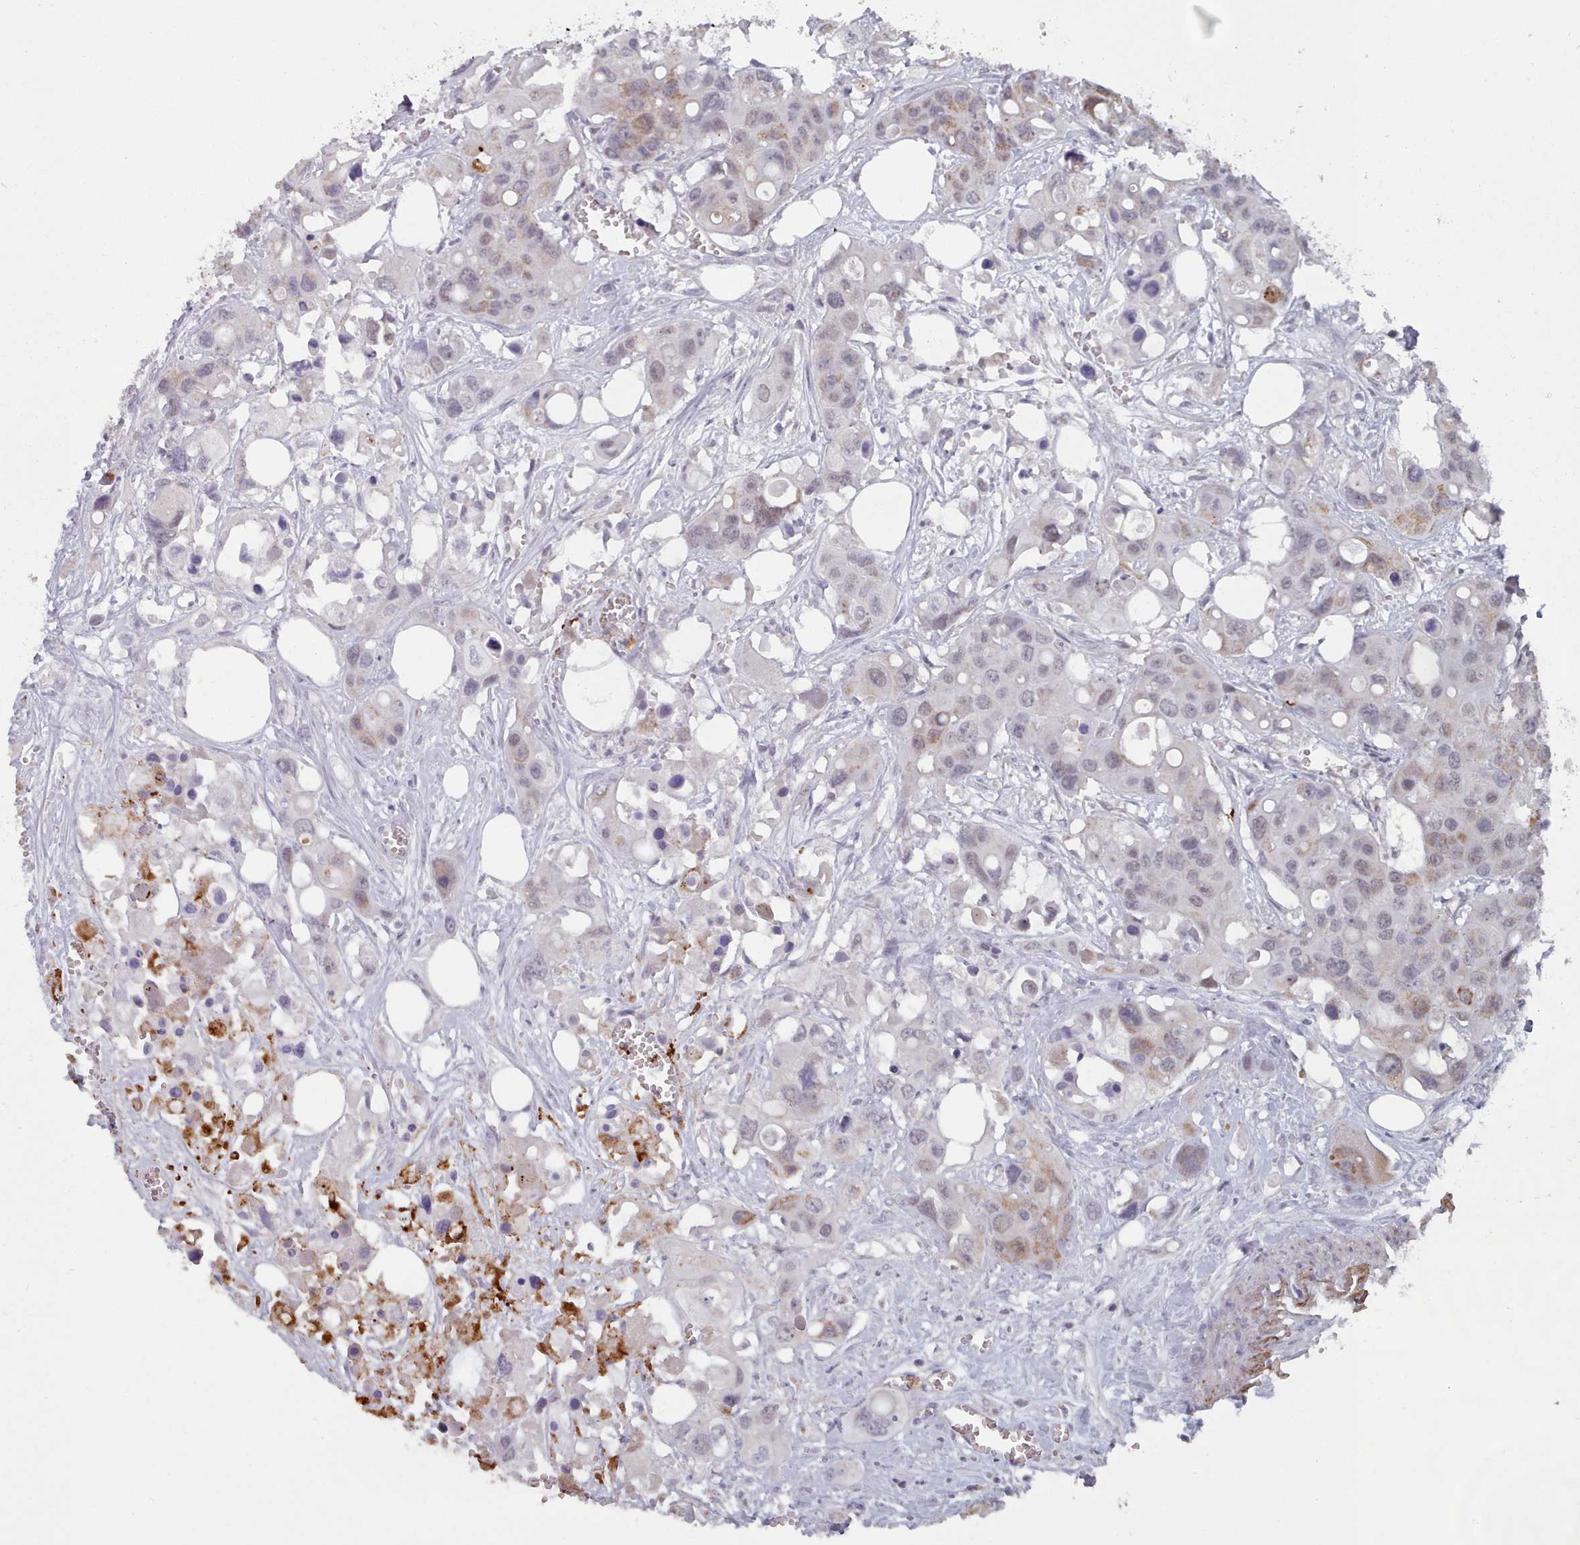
{"staining": {"intensity": "weak", "quantity": "25%-75%", "location": "cytoplasmic/membranous"}, "tissue": "colorectal cancer", "cell_type": "Tumor cells", "image_type": "cancer", "snomed": [{"axis": "morphology", "description": "Adenocarcinoma, NOS"}, {"axis": "topography", "description": "Colon"}], "caption": "Human colorectal cancer stained with a brown dye displays weak cytoplasmic/membranous positive staining in approximately 25%-75% of tumor cells.", "gene": "TRARG1", "patient": {"sex": "male", "age": 77}}